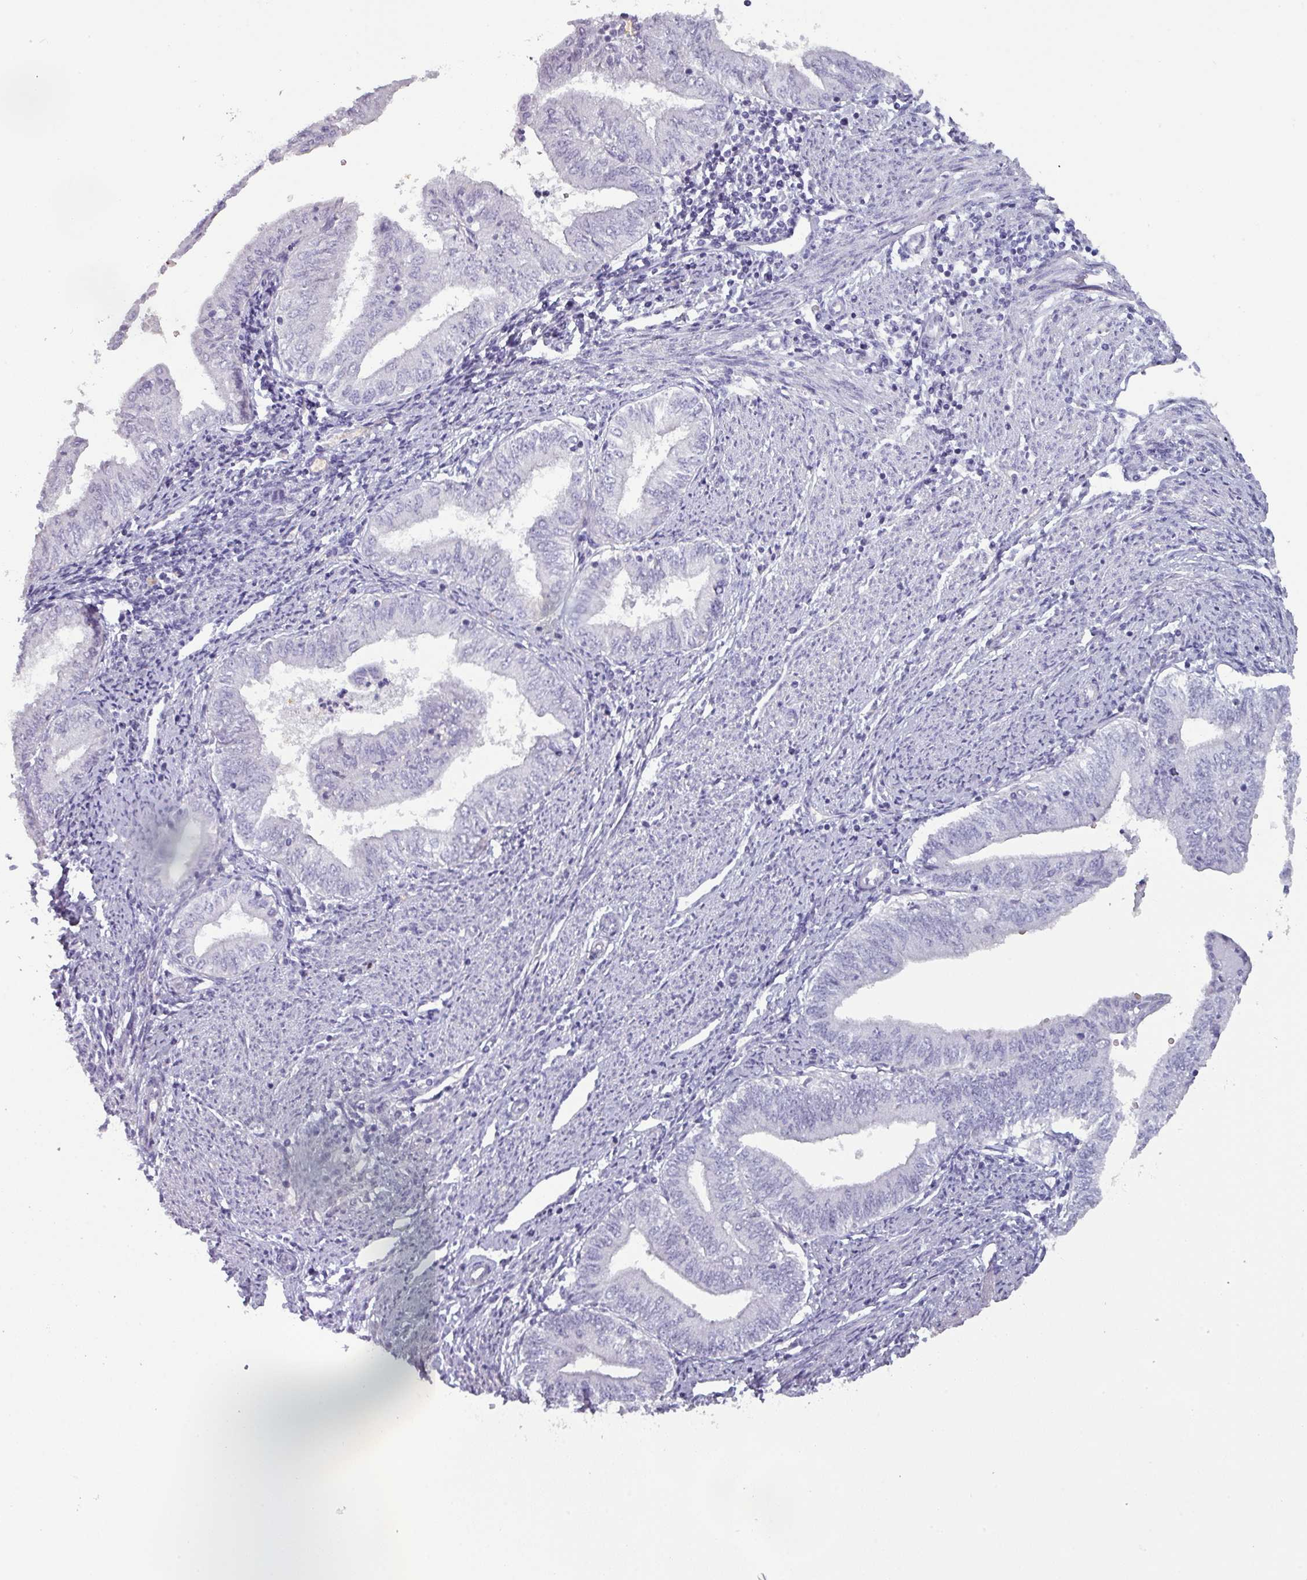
{"staining": {"intensity": "negative", "quantity": "none", "location": "none"}, "tissue": "endometrial cancer", "cell_type": "Tumor cells", "image_type": "cancer", "snomed": [{"axis": "morphology", "description": "Adenocarcinoma, NOS"}, {"axis": "topography", "description": "Endometrium"}], "caption": "There is no significant staining in tumor cells of endometrial cancer (adenocarcinoma).", "gene": "AREL1", "patient": {"sex": "female", "age": 66}}